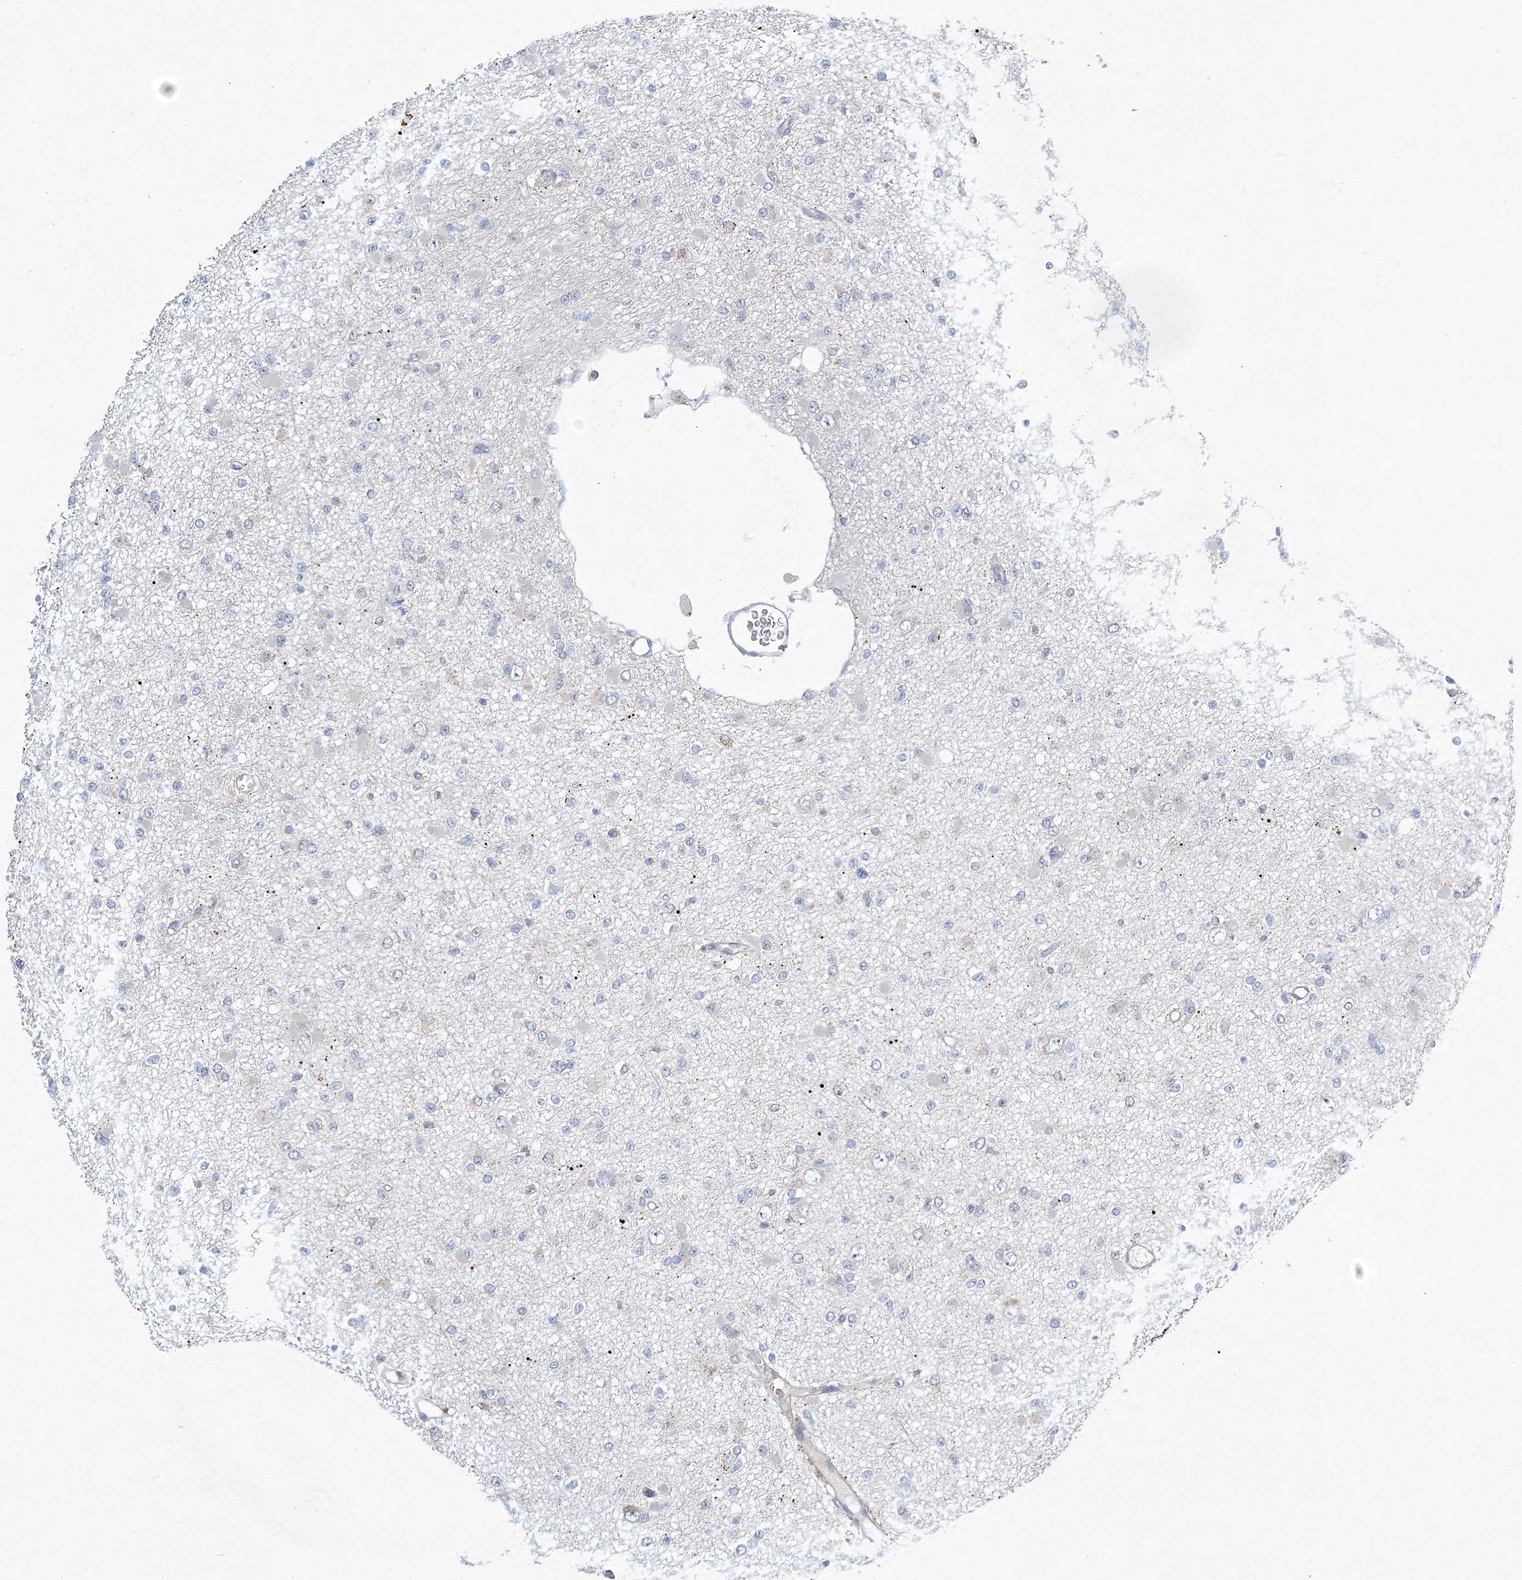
{"staining": {"intensity": "negative", "quantity": "none", "location": "none"}, "tissue": "glioma", "cell_type": "Tumor cells", "image_type": "cancer", "snomed": [{"axis": "morphology", "description": "Glioma, malignant, Low grade"}, {"axis": "topography", "description": "Brain"}], "caption": "A histopathology image of glioma stained for a protein demonstrates no brown staining in tumor cells.", "gene": "ANKRD35", "patient": {"sex": "female", "age": 22}}